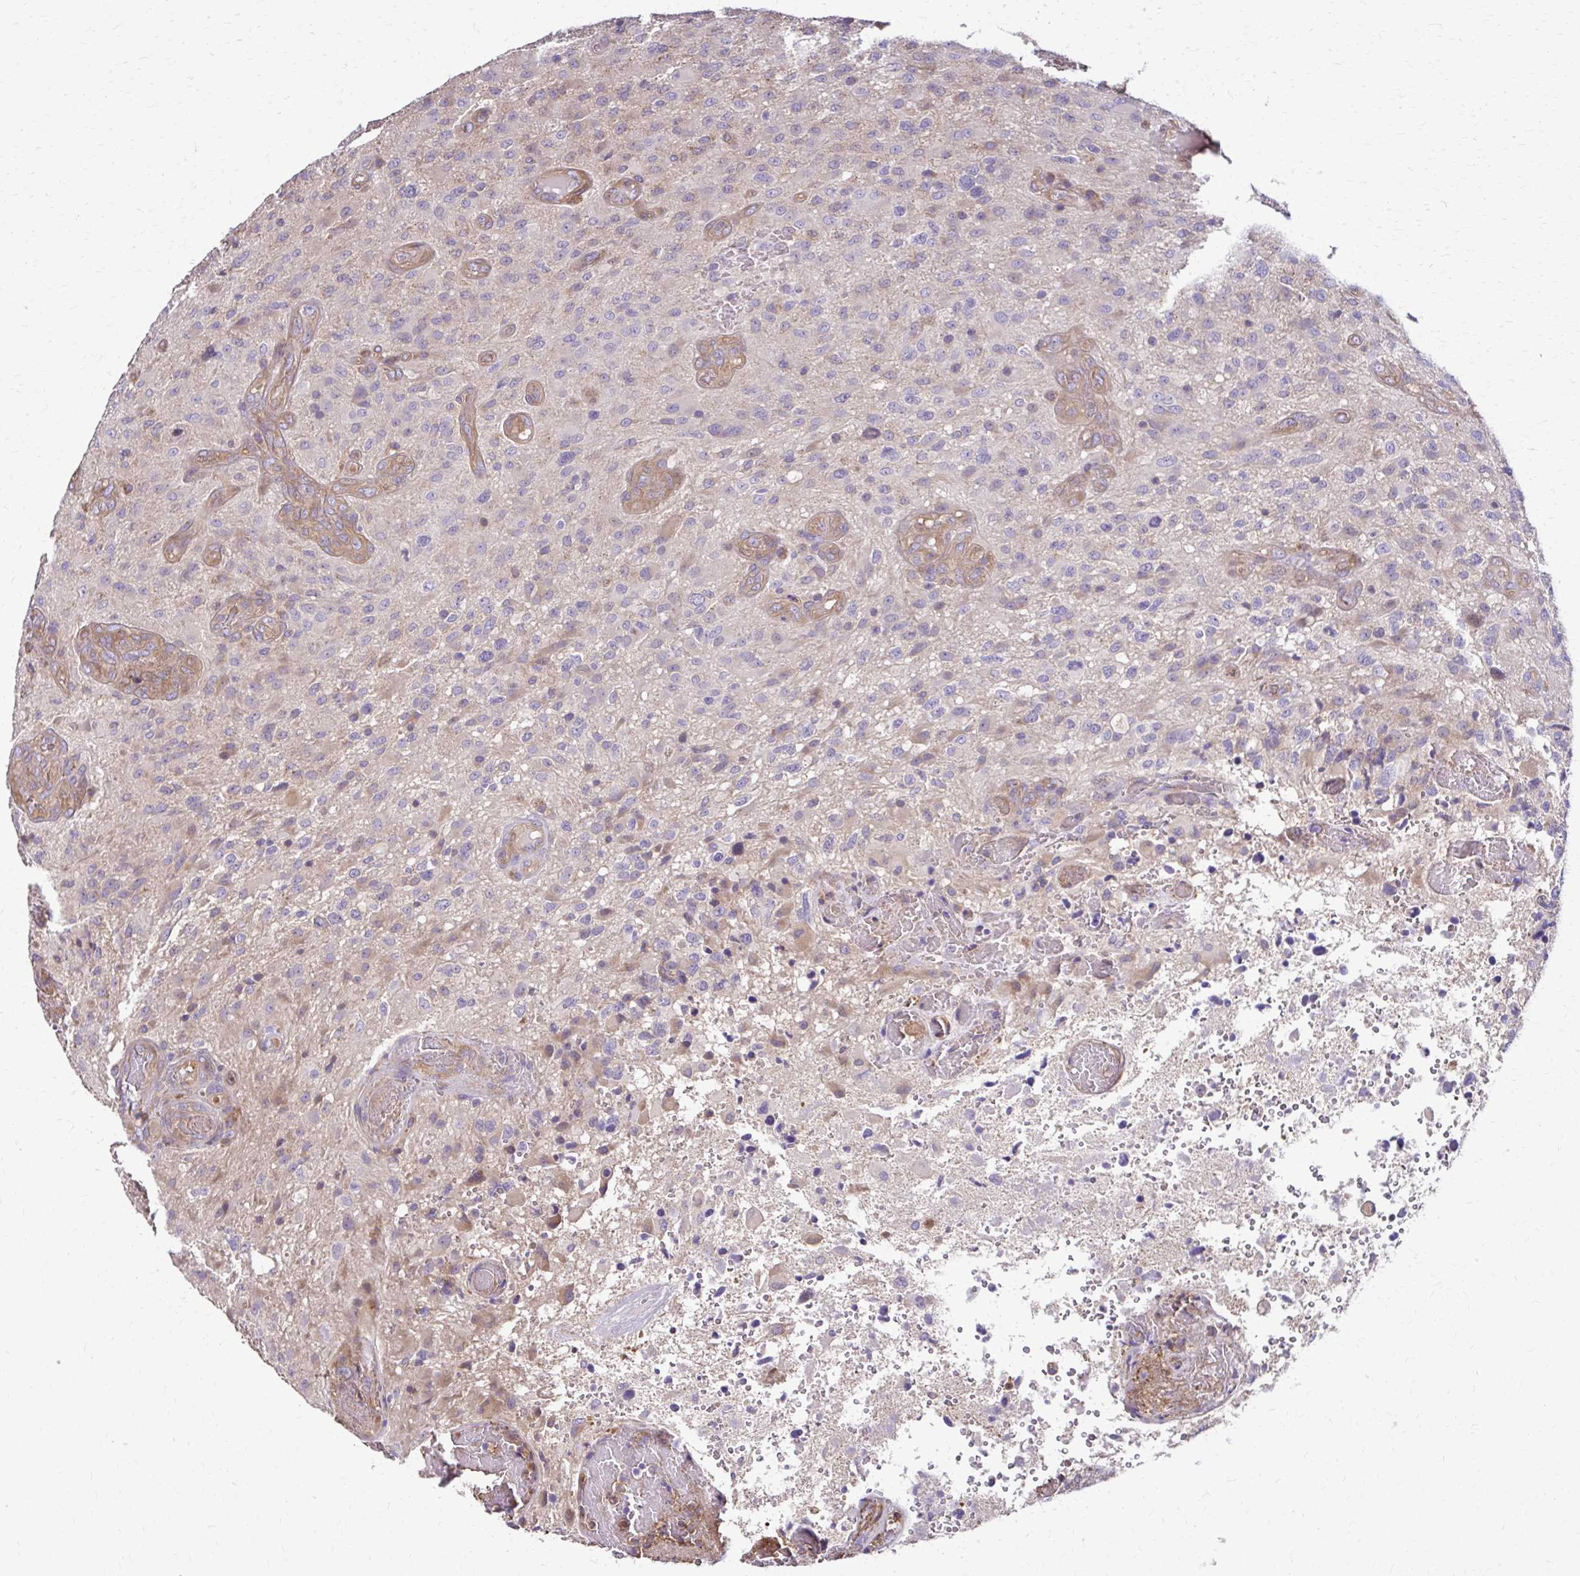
{"staining": {"intensity": "negative", "quantity": "none", "location": "none"}, "tissue": "glioma", "cell_type": "Tumor cells", "image_type": "cancer", "snomed": [{"axis": "morphology", "description": "Glioma, malignant, High grade"}, {"axis": "topography", "description": "Brain"}], "caption": "A micrograph of glioma stained for a protein displays no brown staining in tumor cells.", "gene": "DSP", "patient": {"sex": "male", "age": 53}}